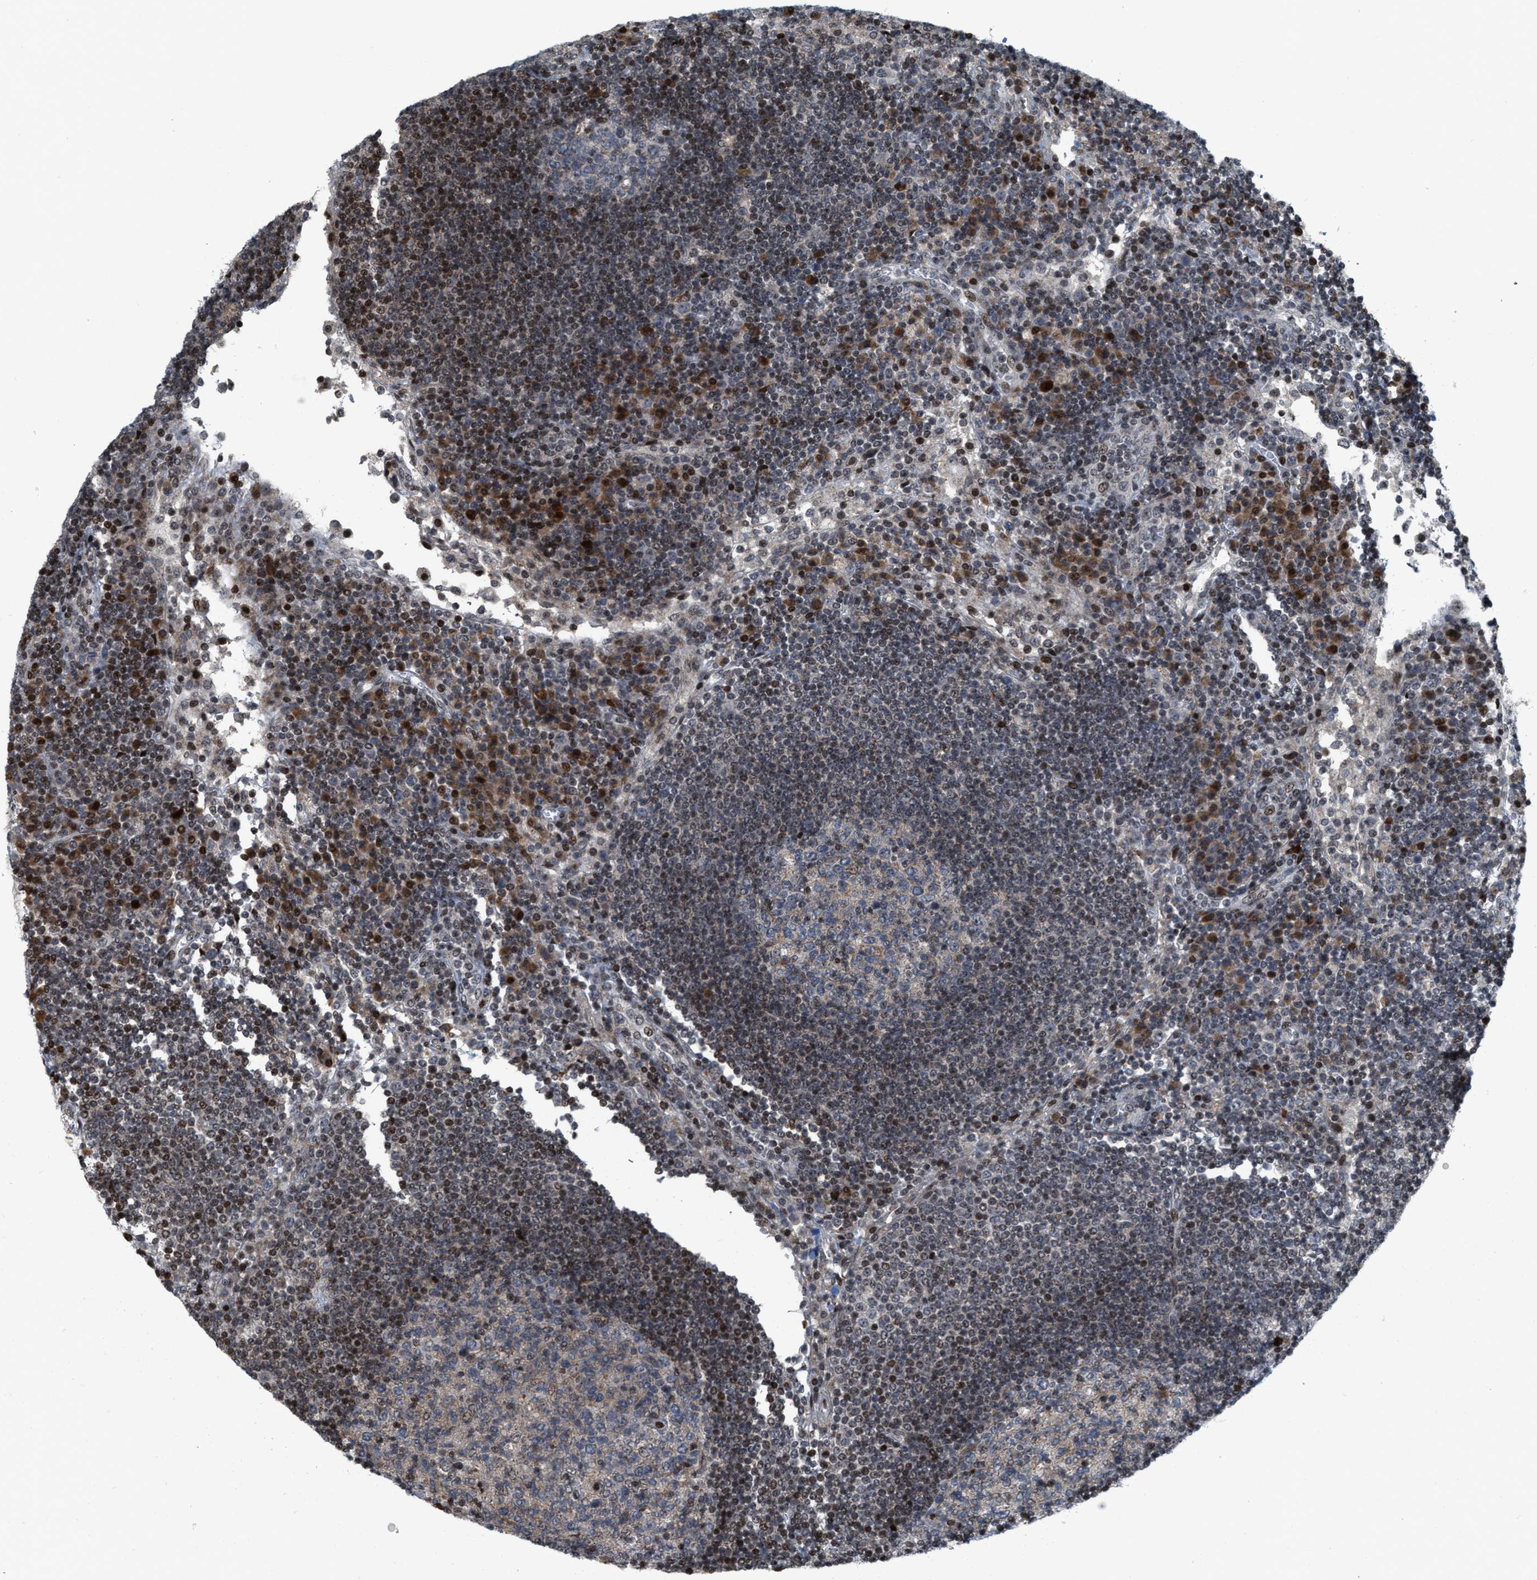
{"staining": {"intensity": "negative", "quantity": "none", "location": "none"}, "tissue": "lymph node", "cell_type": "Germinal center cells", "image_type": "normal", "snomed": [{"axis": "morphology", "description": "Normal tissue, NOS"}, {"axis": "topography", "description": "Lymph node"}], "caption": "Germinal center cells show no significant staining in normal lymph node.", "gene": "PDZD2", "patient": {"sex": "female", "age": 53}}